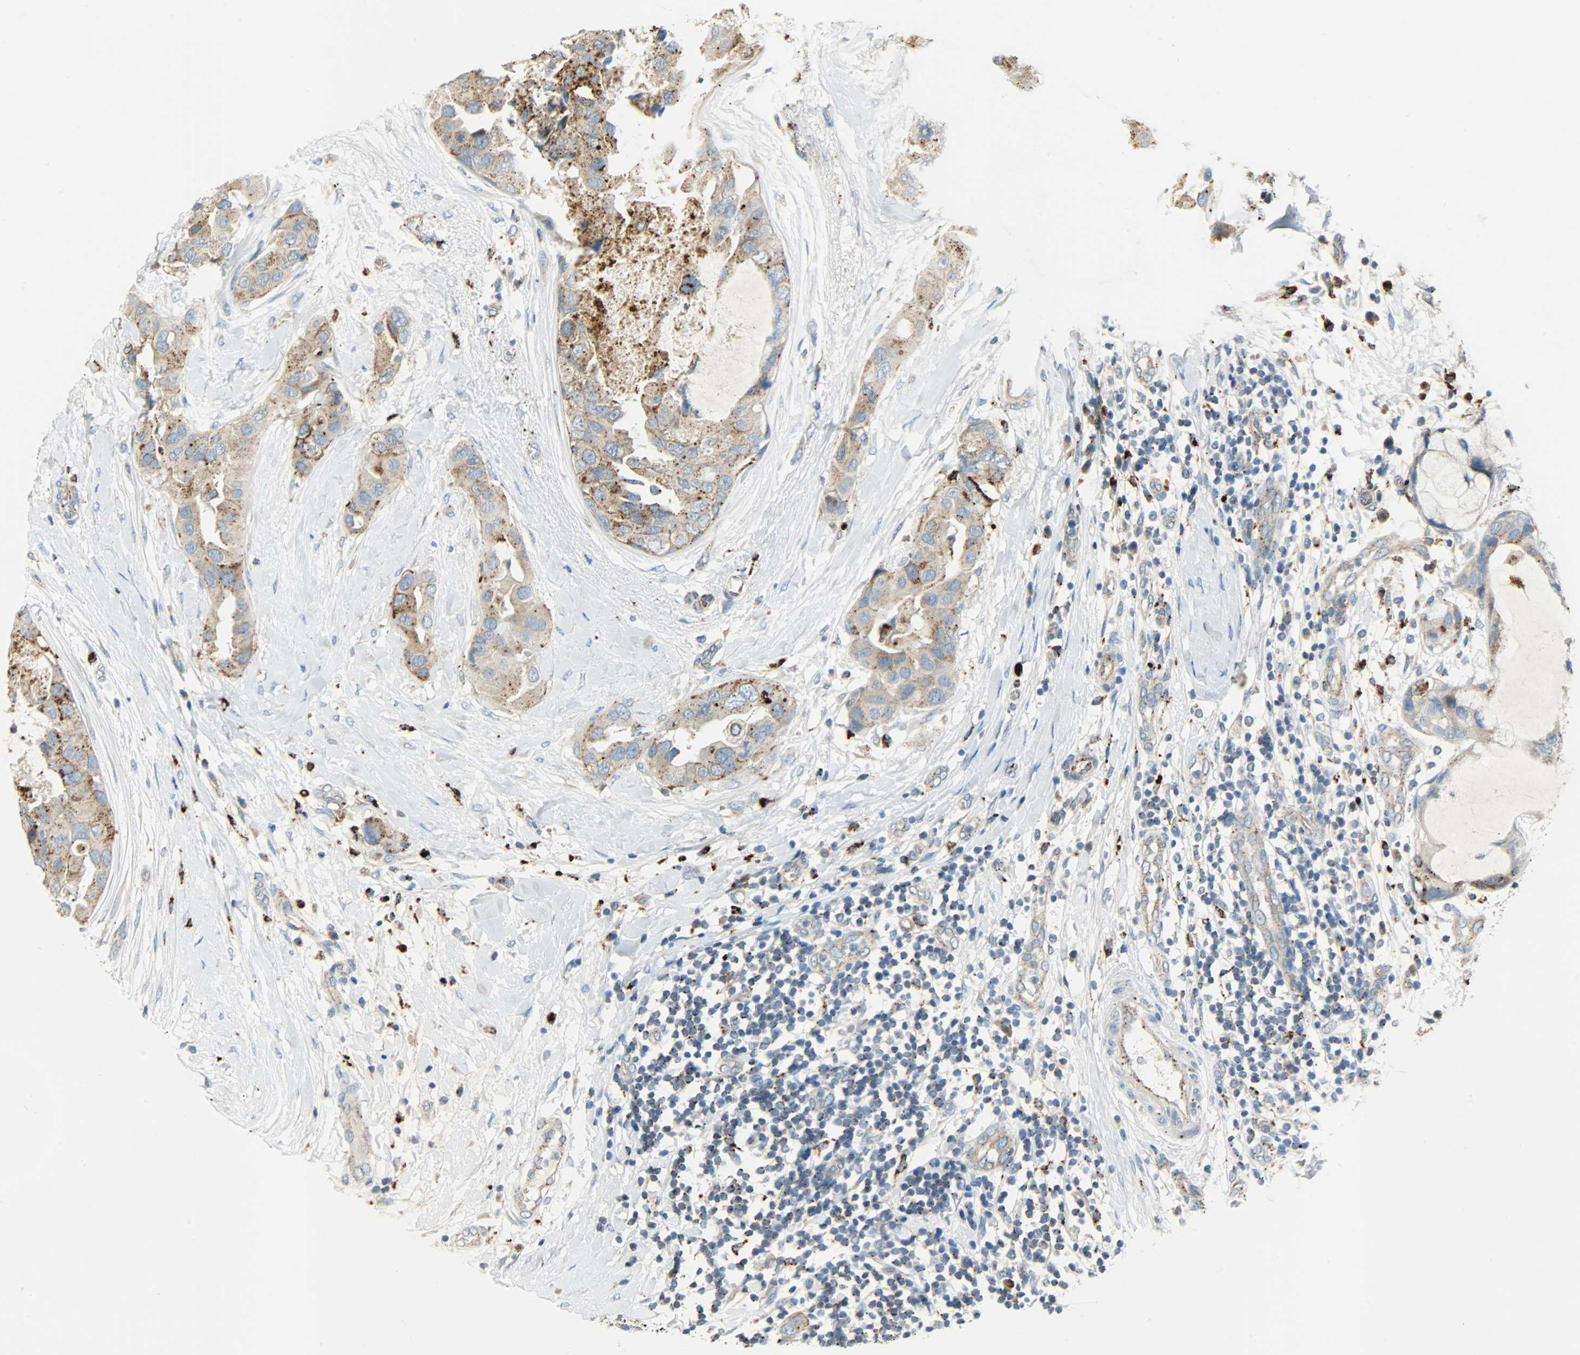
{"staining": {"intensity": "strong", "quantity": "25%-75%", "location": "cytoplasmic/membranous"}, "tissue": "breast cancer", "cell_type": "Tumor cells", "image_type": "cancer", "snomed": [{"axis": "morphology", "description": "Duct carcinoma"}, {"axis": "topography", "description": "Breast"}], "caption": "Tumor cells exhibit strong cytoplasmic/membranous staining in approximately 25%-75% of cells in breast cancer.", "gene": "ASAH1", "patient": {"sex": "female", "age": 40}}